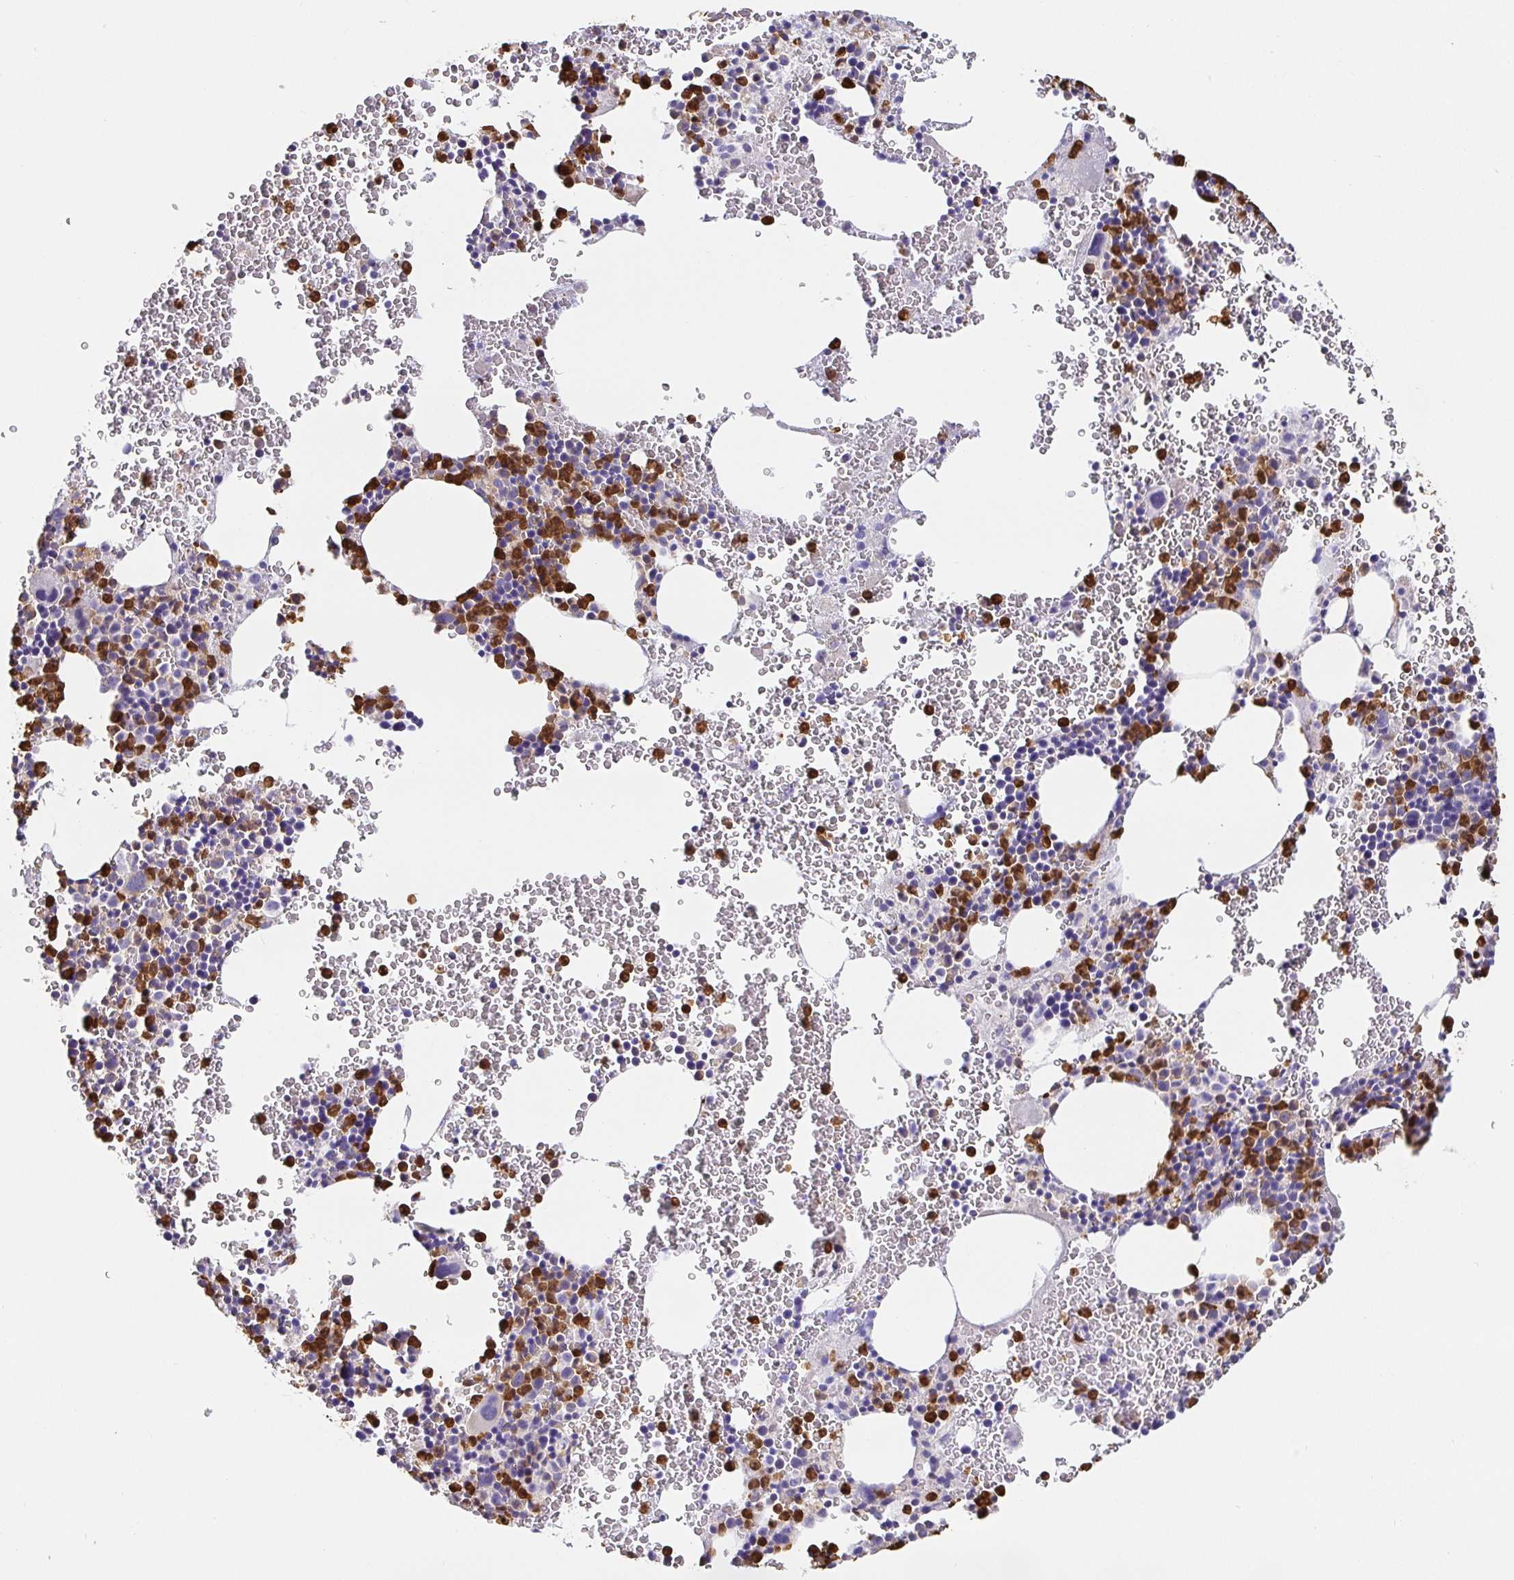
{"staining": {"intensity": "strong", "quantity": "25%-75%", "location": "cytoplasmic/membranous"}, "tissue": "bone marrow", "cell_type": "Hematopoietic cells", "image_type": "normal", "snomed": [{"axis": "morphology", "description": "Normal tissue, NOS"}, {"axis": "topography", "description": "Bone marrow"}], "caption": "Unremarkable bone marrow was stained to show a protein in brown. There is high levels of strong cytoplasmic/membranous expression in approximately 25%-75% of hematopoietic cells. The staining was performed using DAB, with brown indicating positive protein expression. Nuclei are stained blue with hematoxylin.", "gene": "PDPK1", "patient": {"sex": "male", "age": 47}}